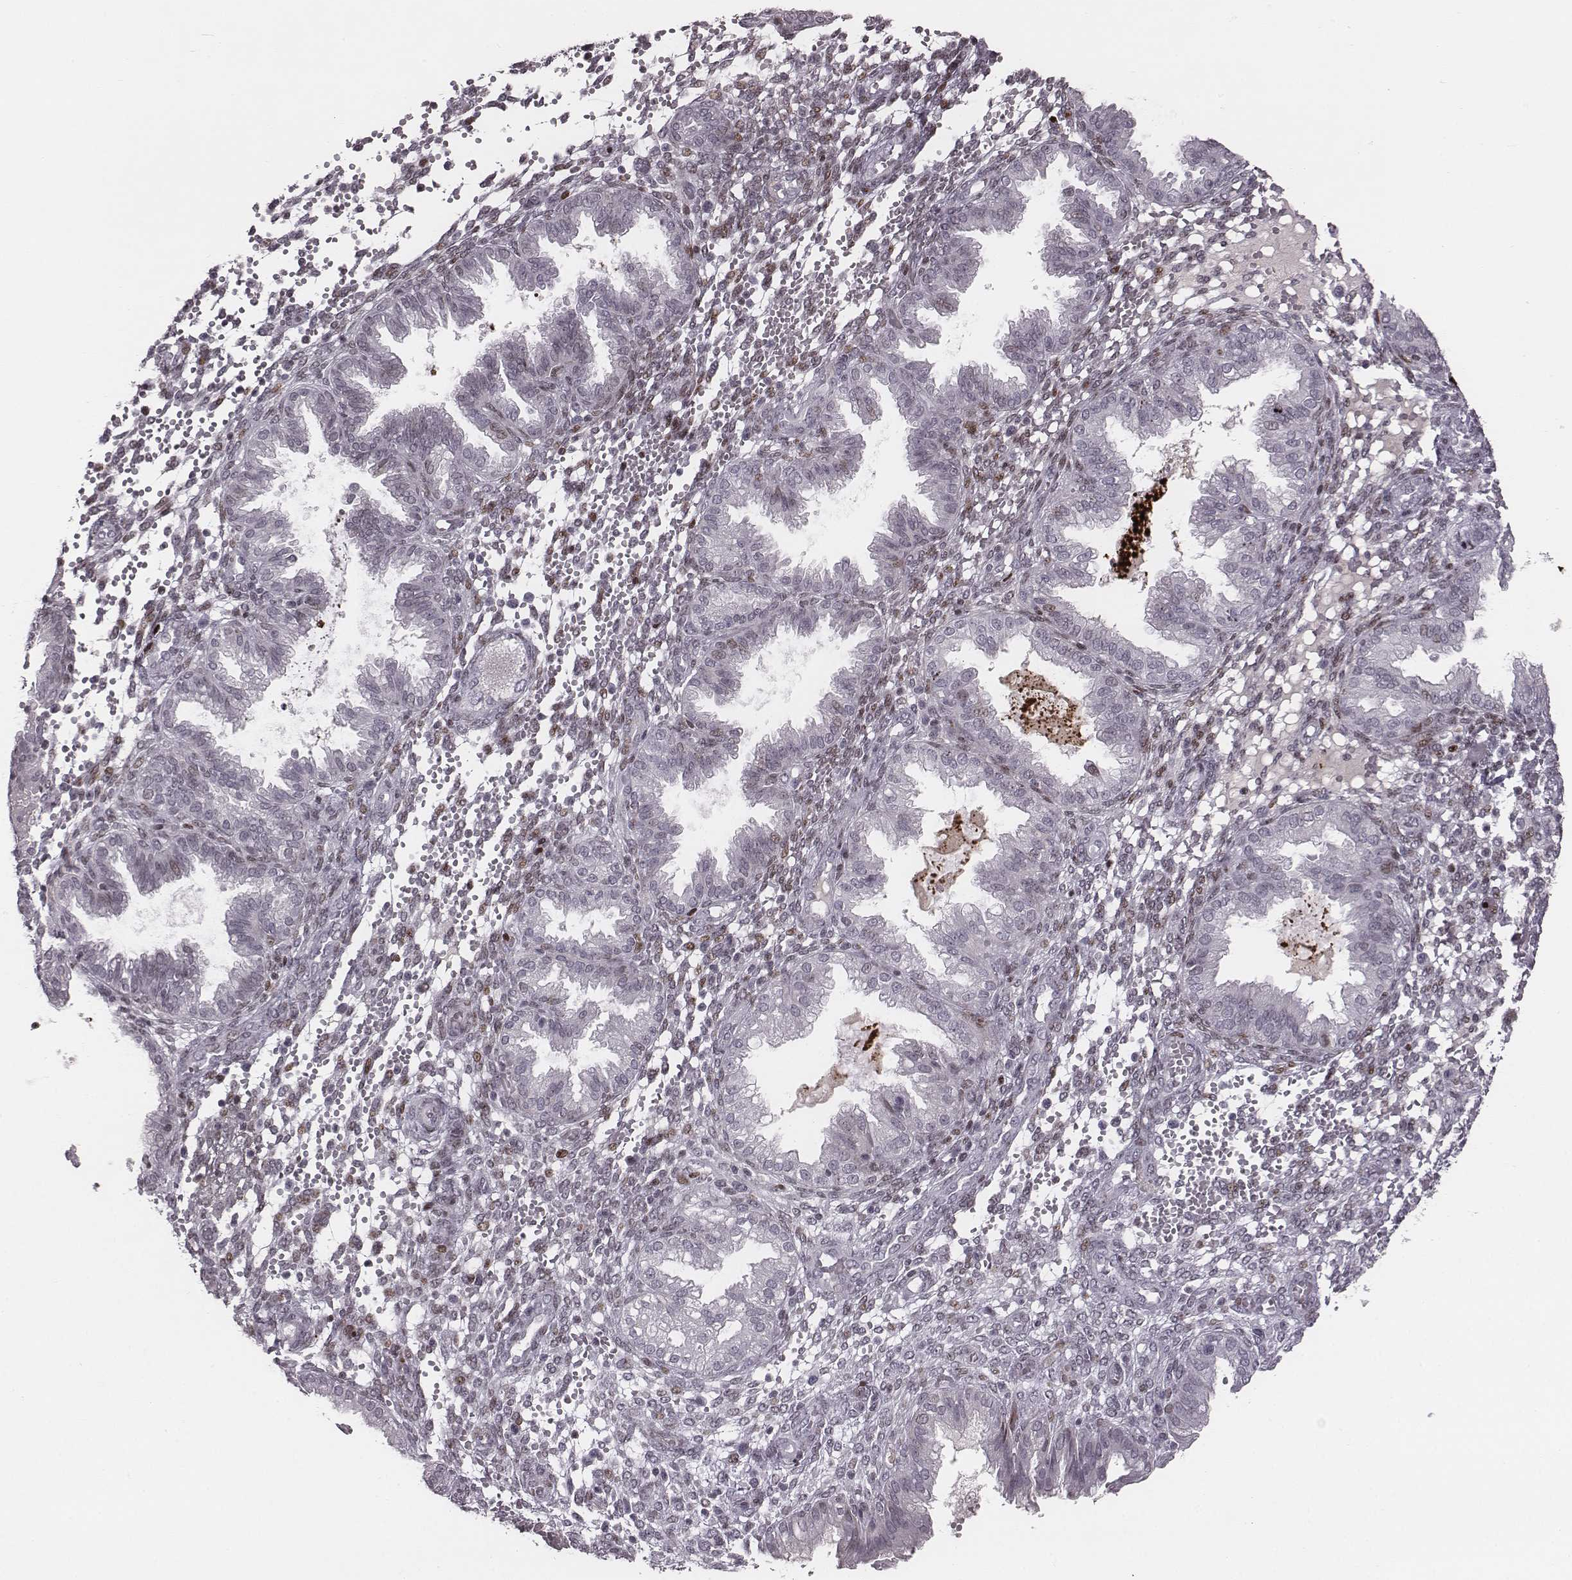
{"staining": {"intensity": "weak", "quantity": "<25%", "location": "nuclear"}, "tissue": "endometrium", "cell_type": "Cells in endometrial stroma", "image_type": "normal", "snomed": [{"axis": "morphology", "description": "Normal tissue, NOS"}, {"axis": "topography", "description": "Endometrium"}], "caption": "An immunohistochemistry histopathology image of benign endometrium is shown. There is no staining in cells in endometrial stroma of endometrium. (Brightfield microscopy of DAB immunohistochemistry (IHC) at high magnification).", "gene": "NDC1", "patient": {"sex": "female", "age": 33}}